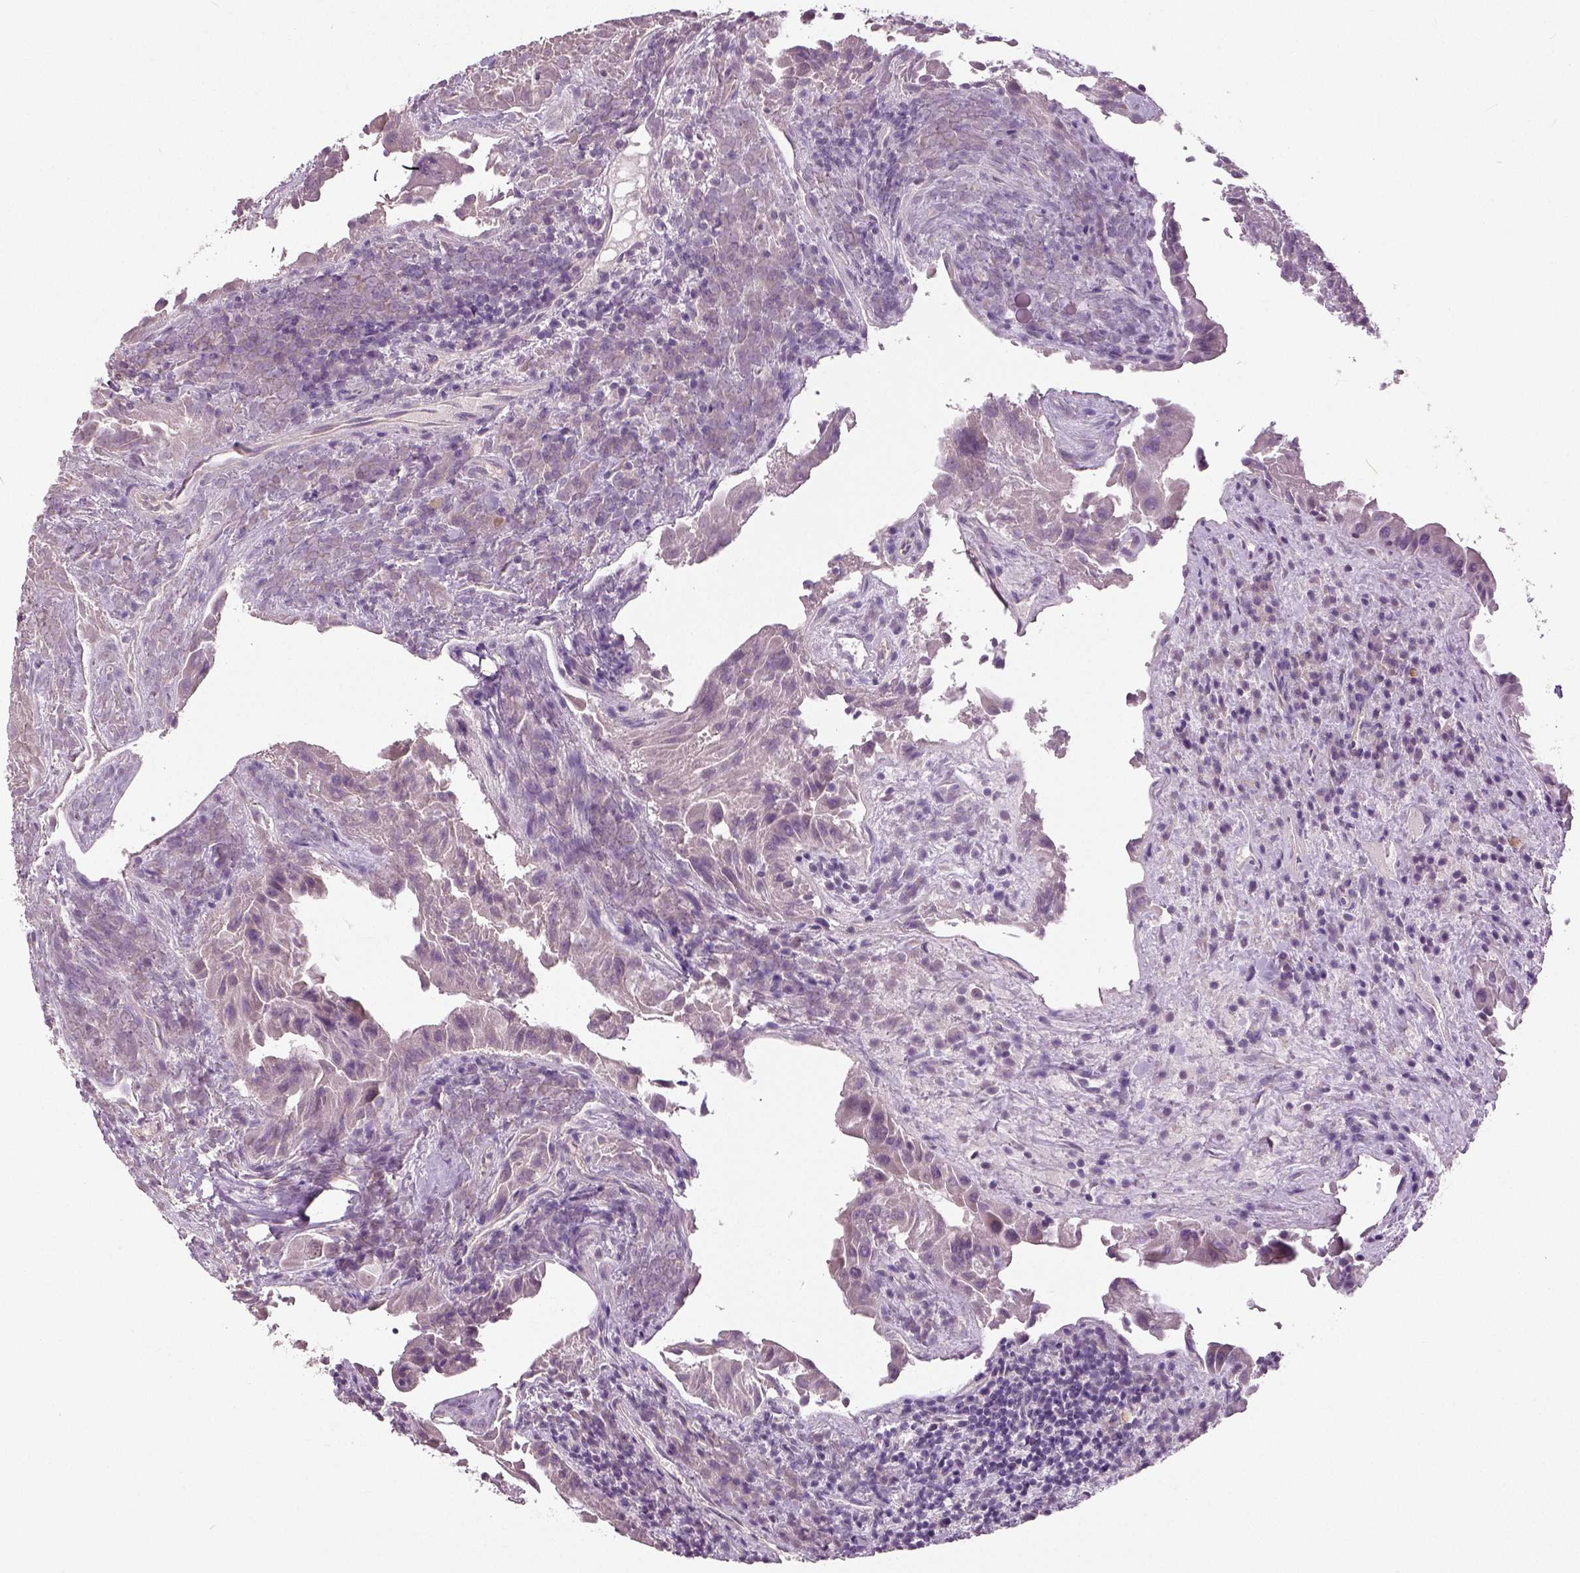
{"staining": {"intensity": "negative", "quantity": "none", "location": "none"}, "tissue": "thyroid cancer", "cell_type": "Tumor cells", "image_type": "cancer", "snomed": [{"axis": "morphology", "description": "Papillary adenocarcinoma, NOS"}, {"axis": "topography", "description": "Thyroid gland"}], "caption": "Immunohistochemistry (IHC) of thyroid papillary adenocarcinoma exhibits no expression in tumor cells.", "gene": "NECAB1", "patient": {"sex": "female", "age": 37}}